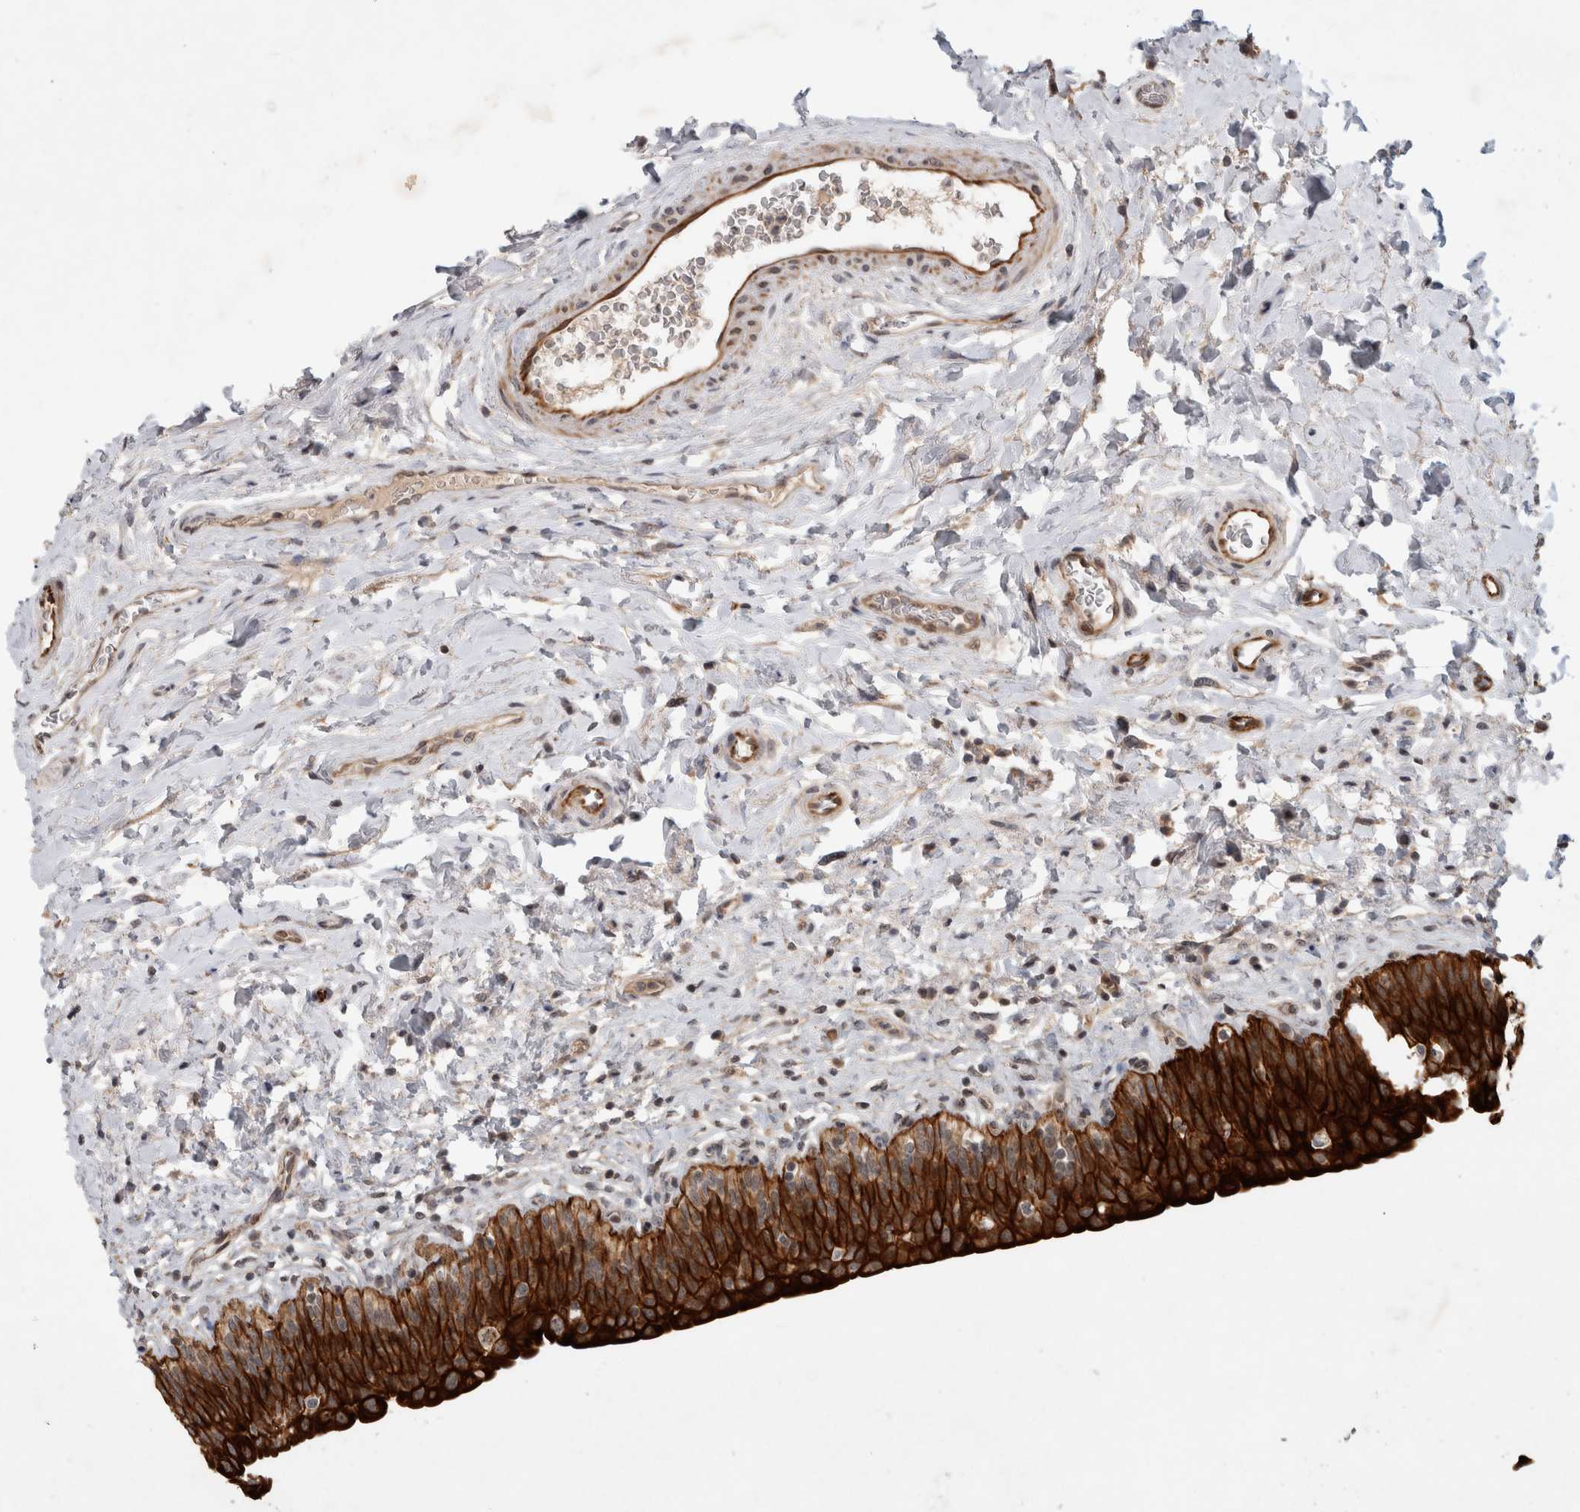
{"staining": {"intensity": "strong", "quantity": ">75%", "location": "cytoplasmic/membranous"}, "tissue": "urinary bladder", "cell_type": "Urothelial cells", "image_type": "normal", "snomed": [{"axis": "morphology", "description": "Normal tissue, NOS"}, {"axis": "topography", "description": "Urinary bladder"}], "caption": "Benign urinary bladder displays strong cytoplasmic/membranous positivity in approximately >75% of urothelial cells.", "gene": "CRISPLD1", "patient": {"sex": "male", "age": 83}}